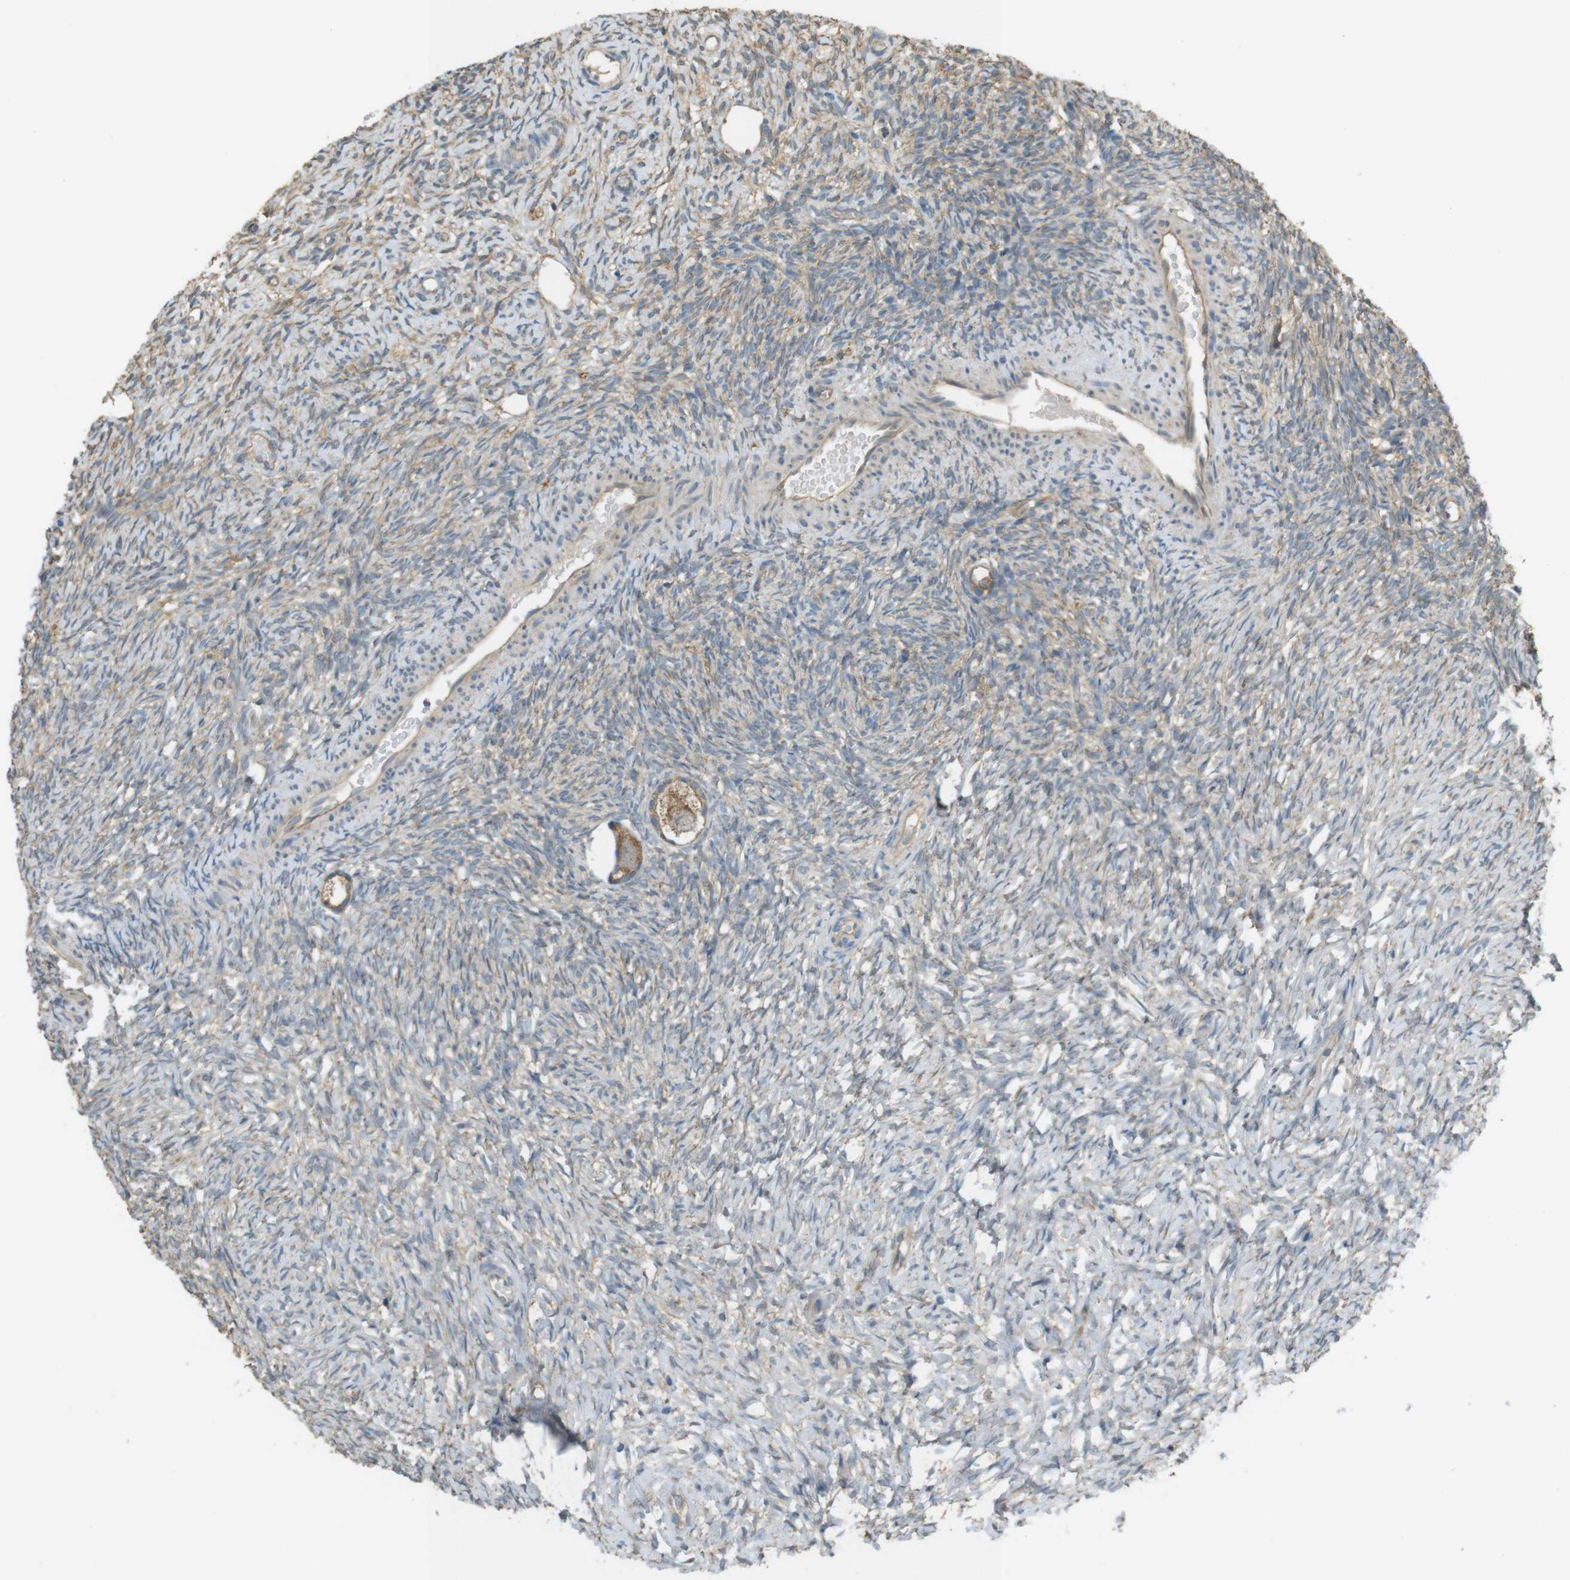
{"staining": {"intensity": "moderate", "quantity": ">75%", "location": "cytoplasmic/membranous"}, "tissue": "ovary", "cell_type": "Follicle cells", "image_type": "normal", "snomed": [{"axis": "morphology", "description": "Normal tissue, NOS"}, {"axis": "topography", "description": "Ovary"}], "caption": "An image of human ovary stained for a protein demonstrates moderate cytoplasmic/membranous brown staining in follicle cells.", "gene": "ZDHHC20", "patient": {"sex": "female", "age": 35}}